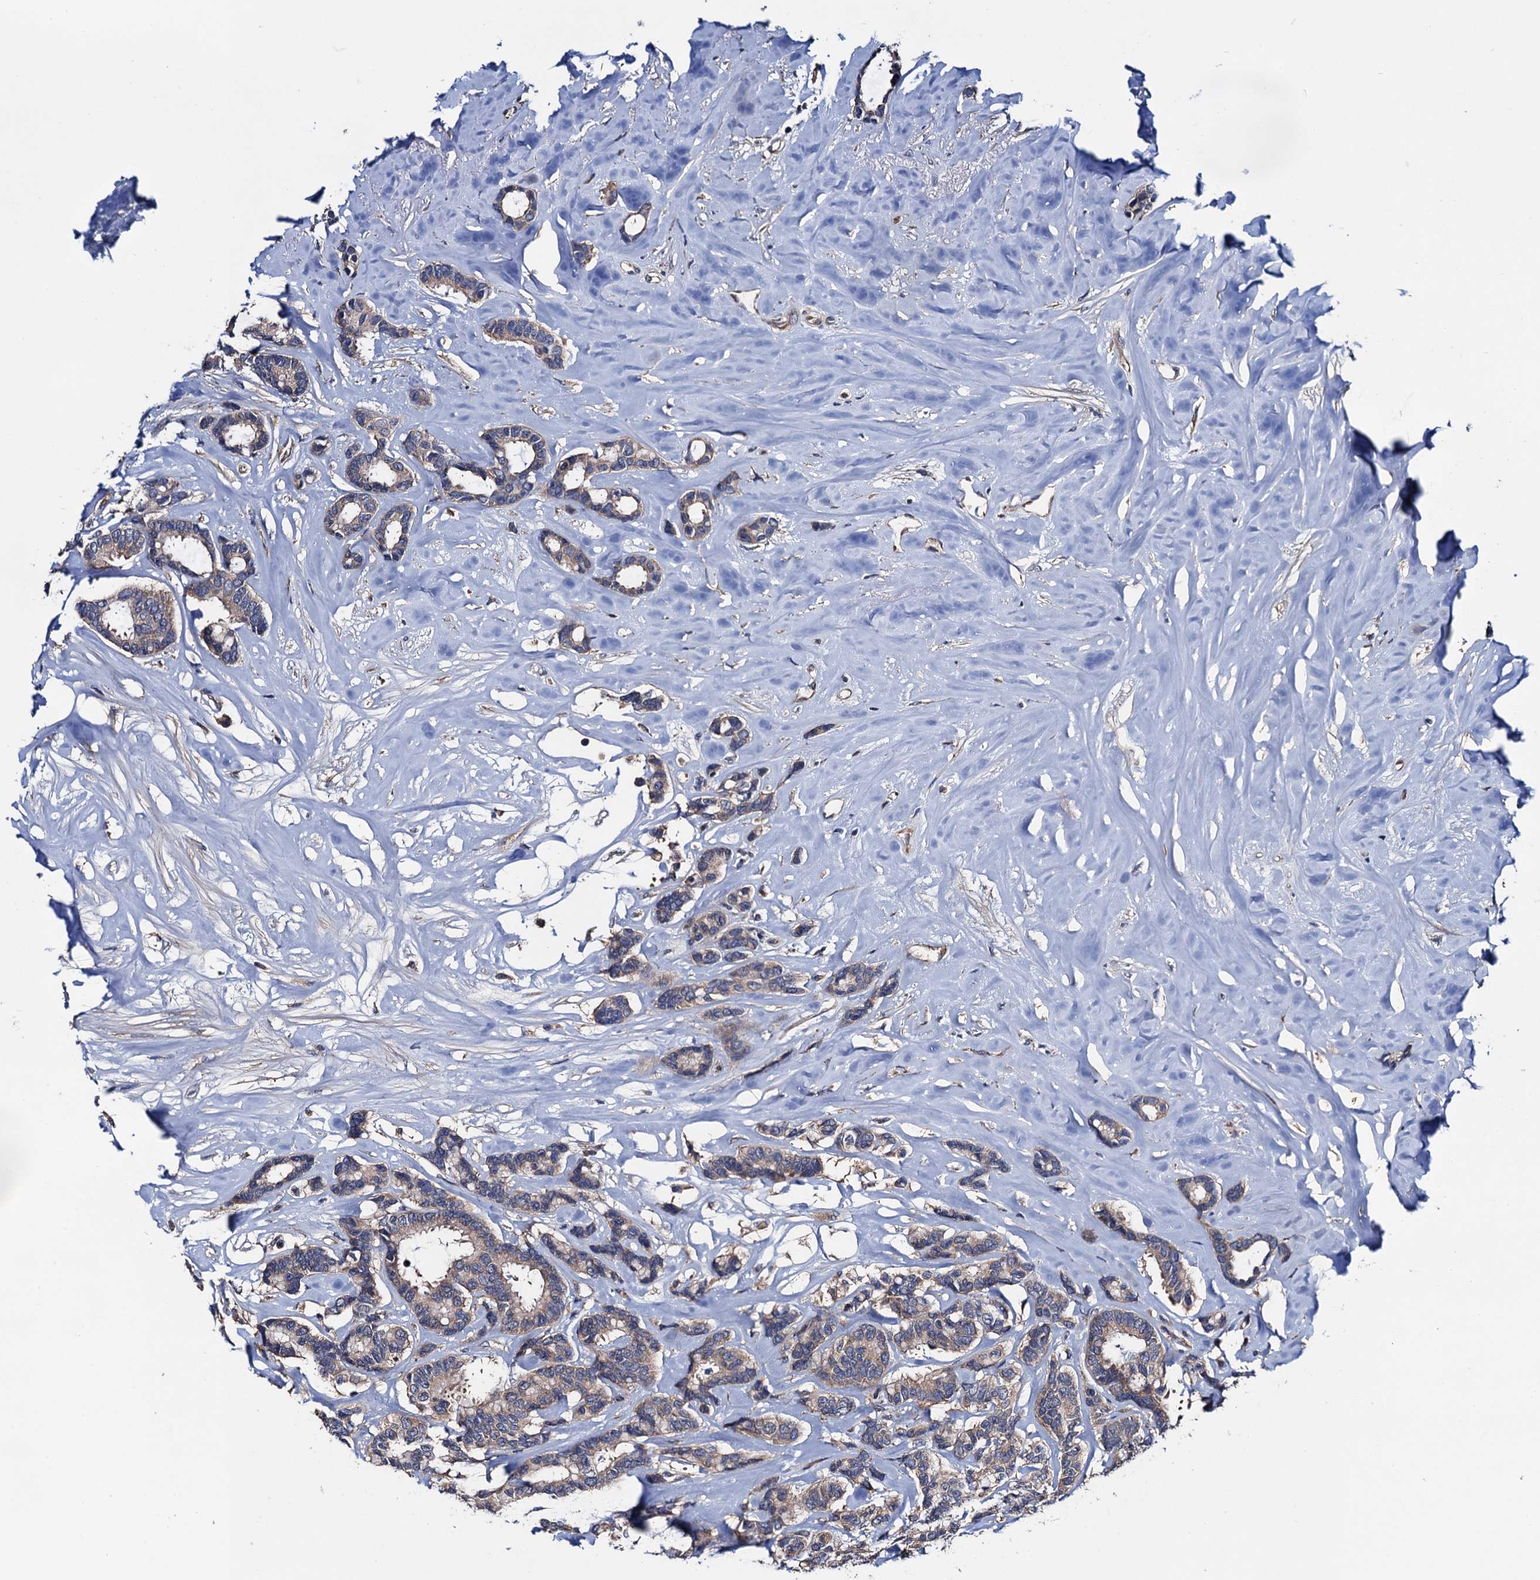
{"staining": {"intensity": "weak", "quantity": "25%-75%", "location": "cytoplasmic/membranous"}, "tissue": "breast cancer", "cell_type": "Tumor cells", "image_type": "cancer", "snomed": [{"axis": "morphology", "description": "Duct carcinoma"}, {"axis": "topography", "description": "Breast"}], "caption": "Immunohistochemistry (IHC) of human breast invasive ductal carcinoma shows low levels of weak cytoplasmic/membranous positivity in approximately 25%-75% of tumor cells.", "gene": "TRMT112", "patient": {"sex": "female", "age": 87}}